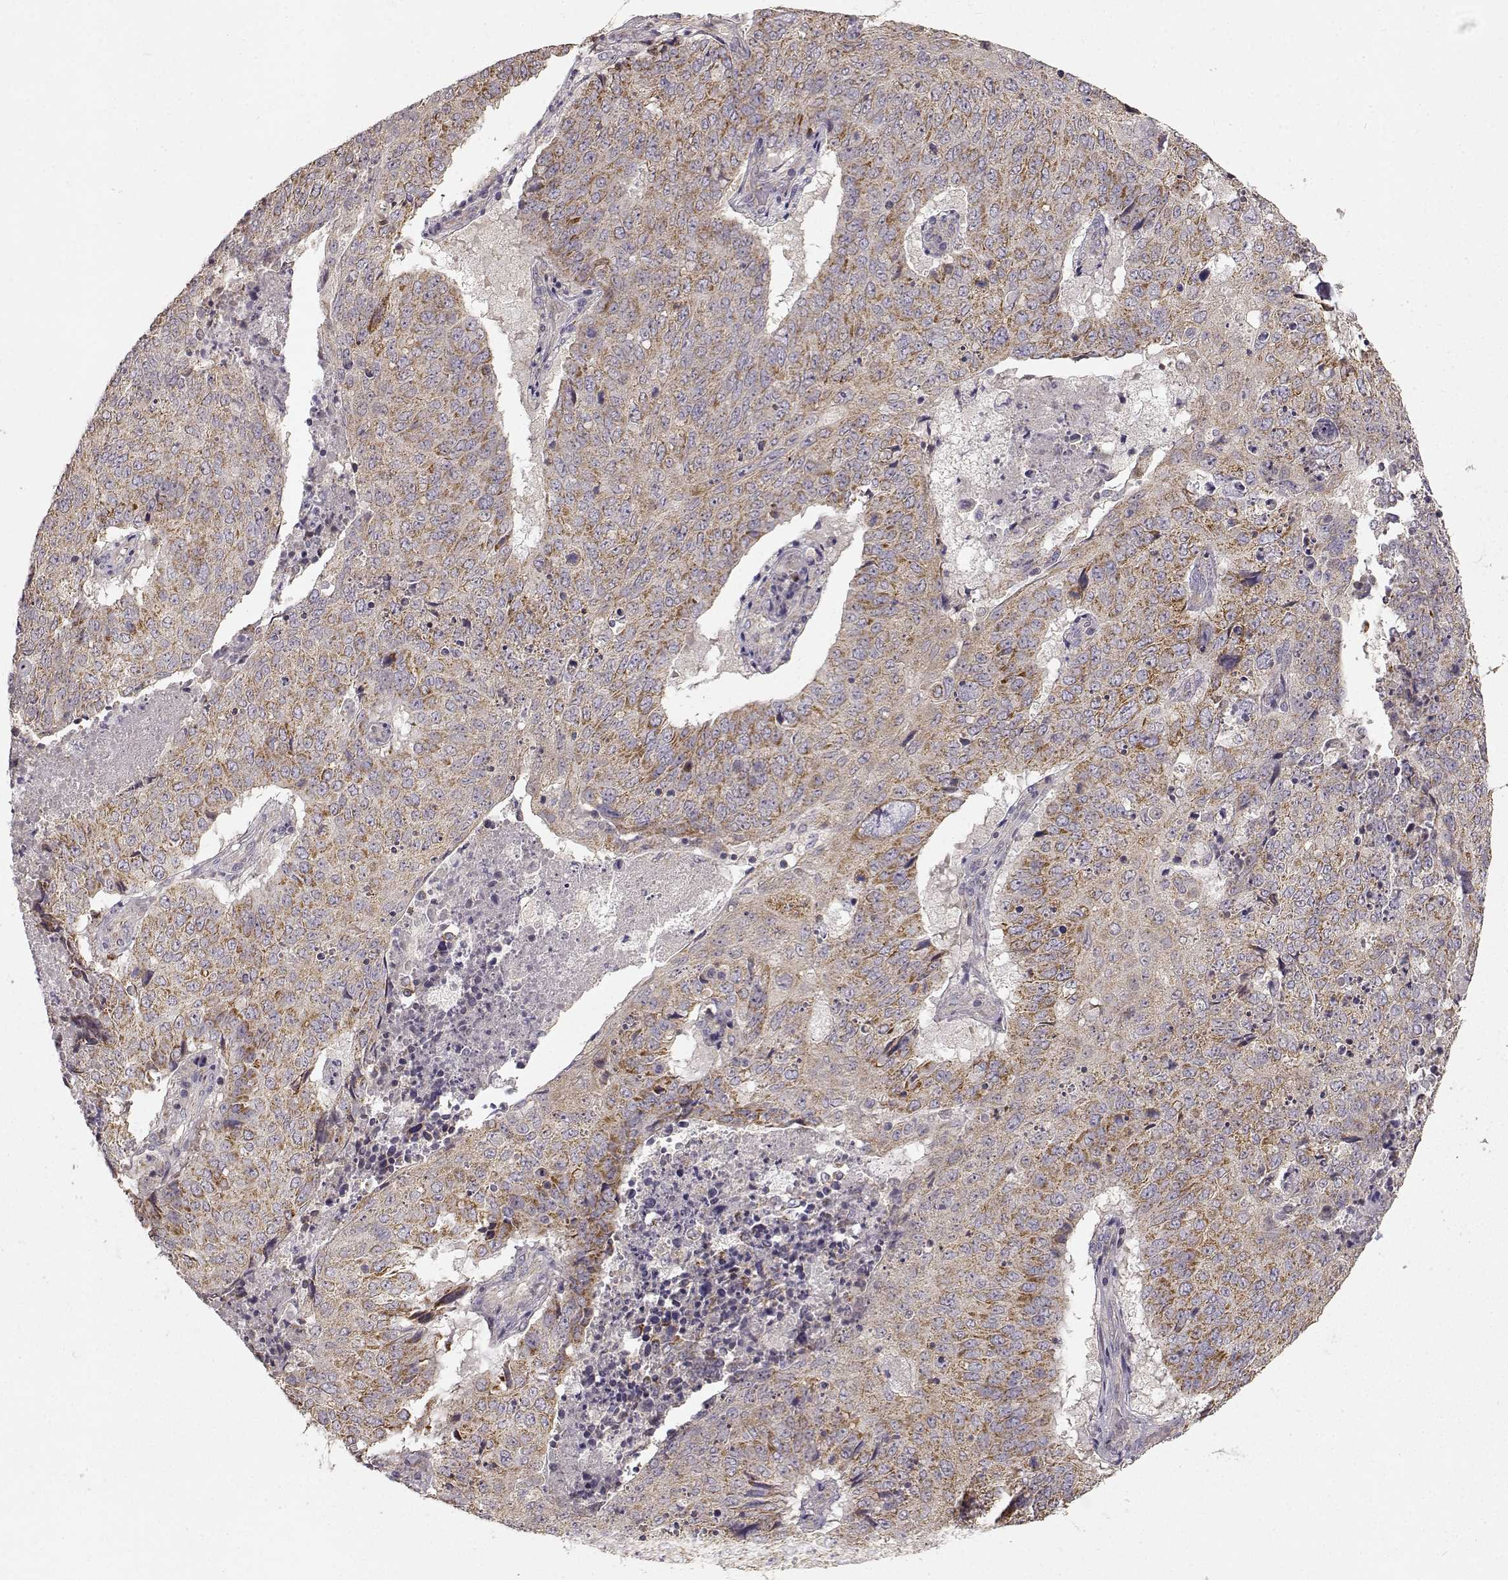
{"staining": {"intensity": "moderate", "quantity": ">75%", "location": "cytoplasmic/membranous"}, "tissue": "lung cancer", "cell_type": "Tumor cells", "image_type": "cancer", "snomed": [{"axis": "morphology", "description": "Normal tissue, NOS"}, {"axis": "morphology", "description": "Squamous cell carcinoma, NOS"}, {"axis": "topography", "description": "Bronchus"}, {"axis": "topography", "description": "Lung"}], "caption": "An immunohistochemistry (IHC) histopathology image of neoplastic tissue is shown. Protein staining in brown labels moderate cytoplasmic/membranous positivity in lung cancer (squamous cell carcinoma) within tumor cells.", "gene": "ERBB3", "patient": {"sex": "male", "age": 64}}